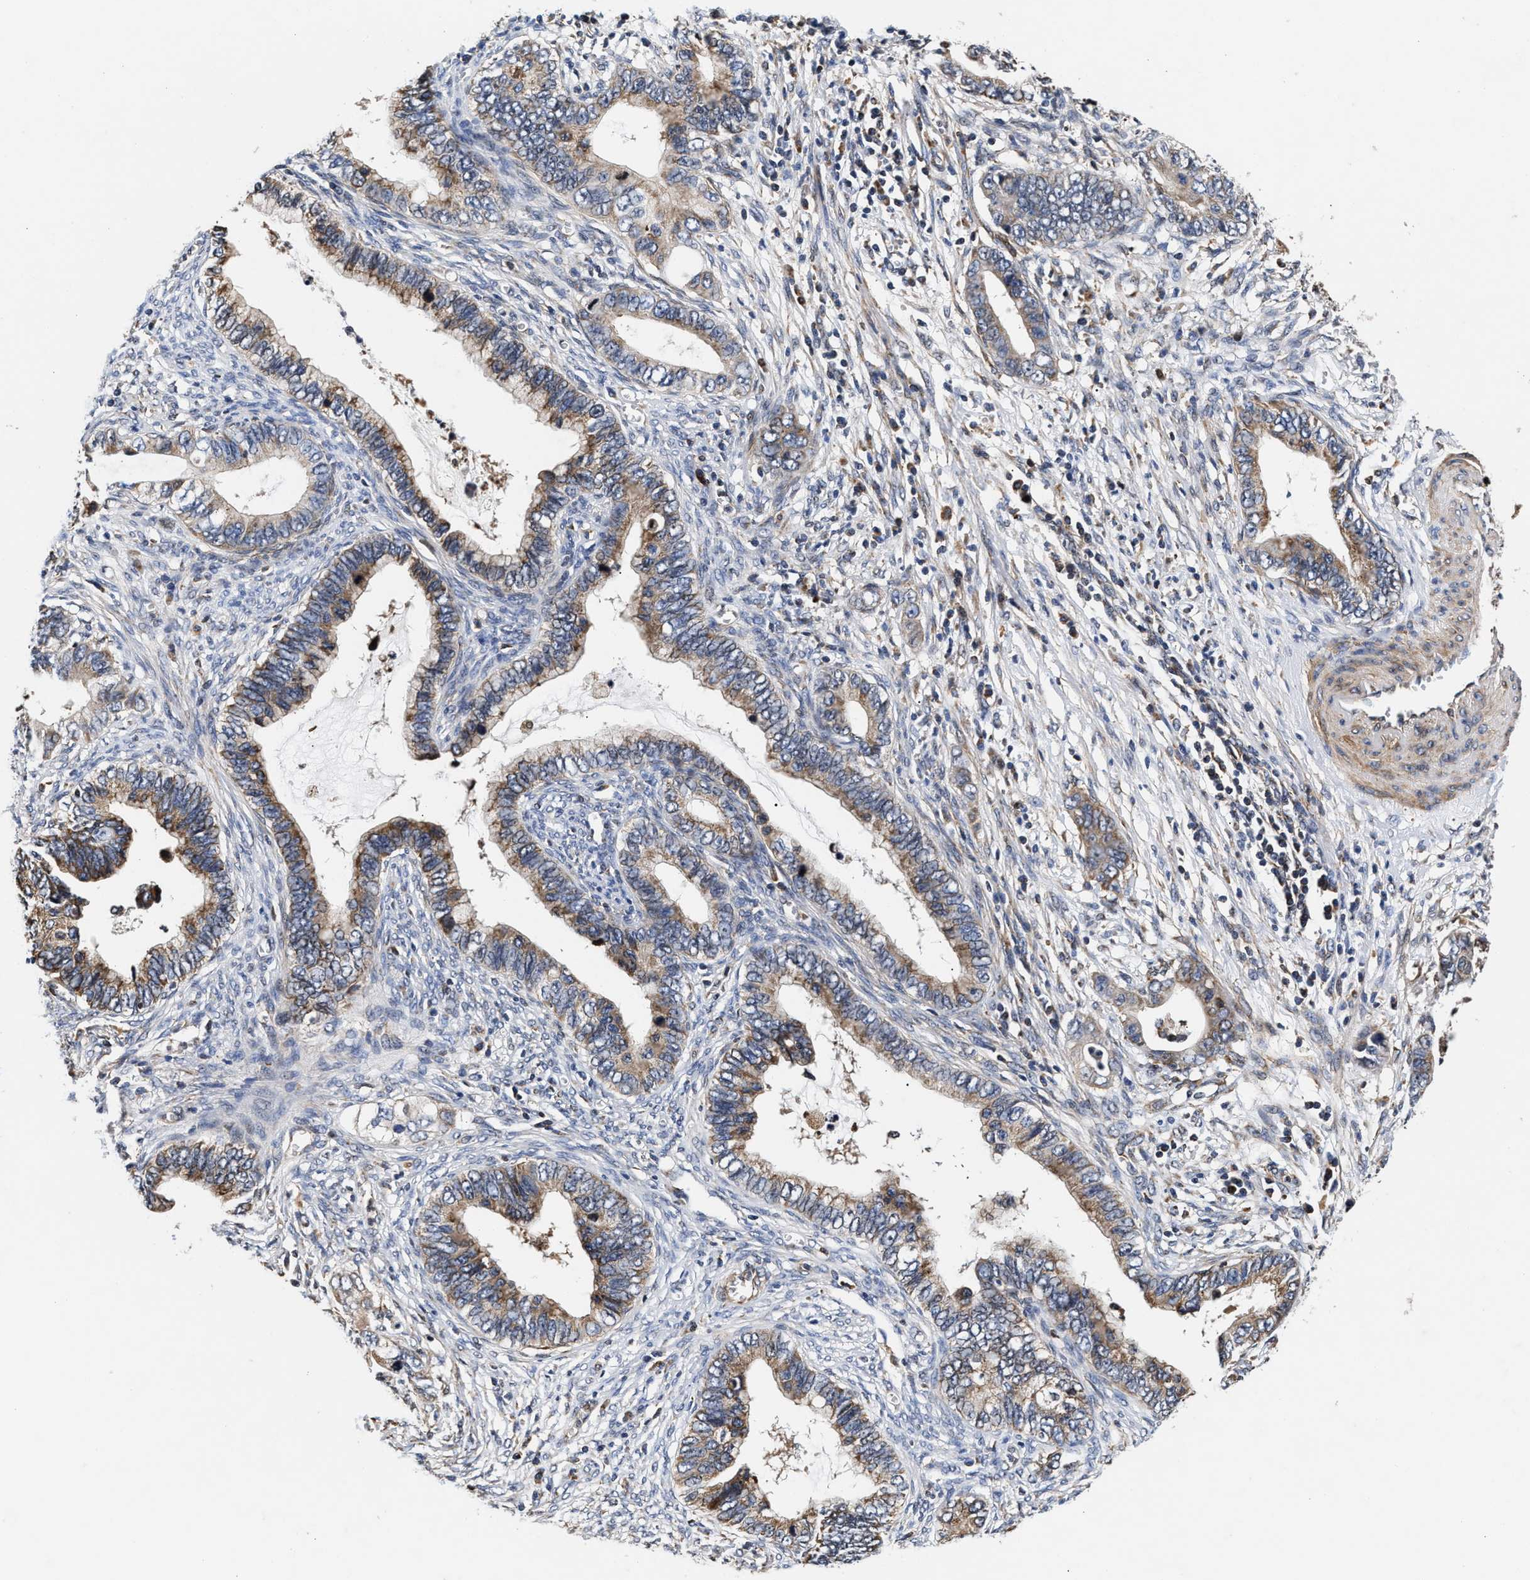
{"staining": {"intensity": "moderate", "quantity": ">75%", "location": "cytoplasmic/membranous"}, "tissue": "cervical cancer", "cell_type": "Tumor cells", "image_type": "cancer", "snomed": [{"axis": "morphology", "description": "Adenocarcinoma, NOS"}, {"axis": "topography", "description": "Cervix"}], "caption": "High-power microscopy captured an immunohistochemistry histopathology image of cervical cancer (adenocarcinoma), revealing moderate cytoplasmic/membranous positivity in about >75% of tumor cells.", "gene": "SGK1", "patient": {"sex": "female", "age": 44}}